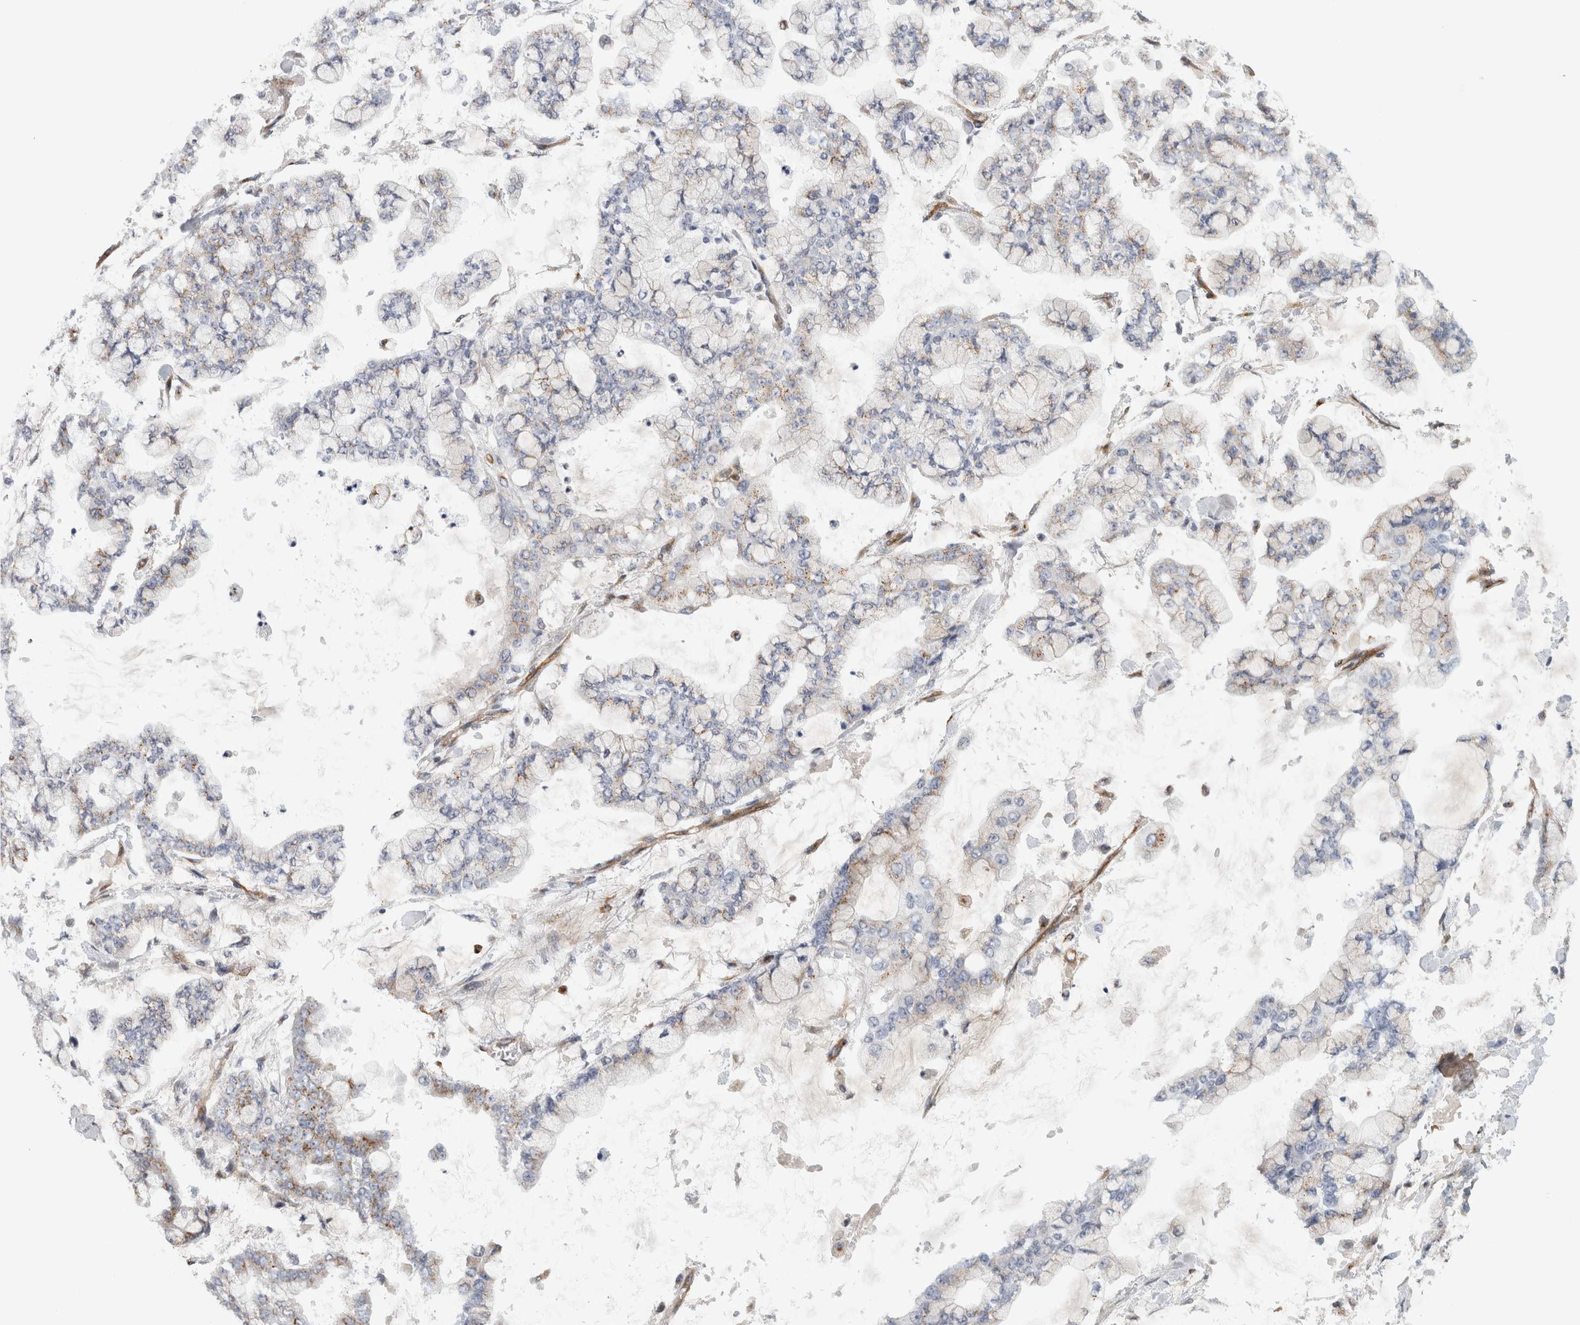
{"staining": {"intensity": "weak", "quantity": ">75%", "location": "cytoplasmic/membranous"}, "tissue": "stomach cancer", "cell_type": "Tumor cells", "image_type": "cancer", "snomed": [{"axis": "morphology", "description": "Normal tissue, NOS"}, {"axis": "morphology", "description": "Adenocarcinoma, NOS"}, {"axis": "topography", "description": "Stomach, upper"}, {"axis": "topography", "description": "Stomach"}], "caption": "Tumor cells demonstrate low levels of weak cytoplasmic/membranous expression in about >75% of cells in human stomach cancer.", "gene": "PEX6", "patient": {"sex": "male", "age": 76}}